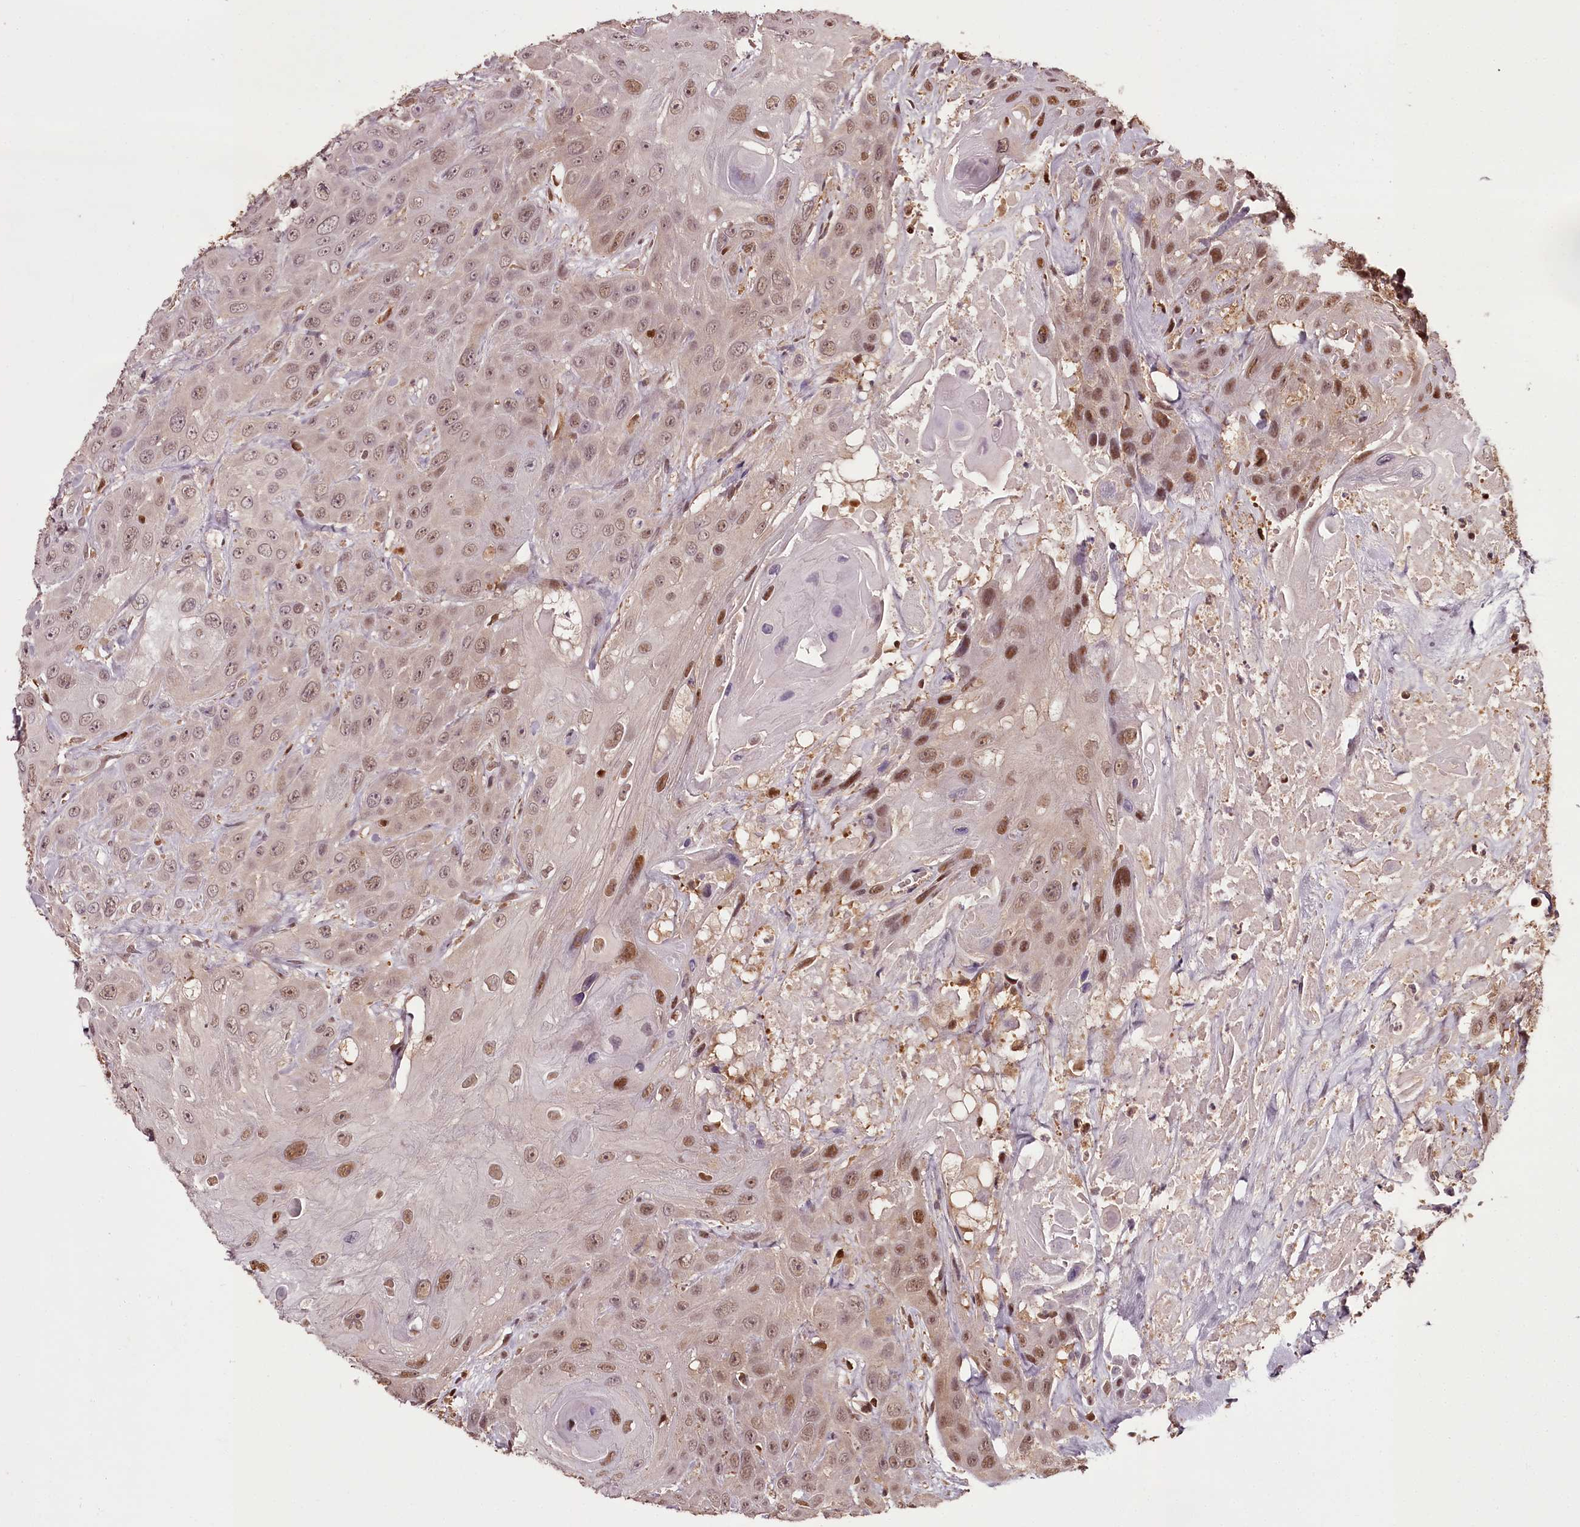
{"staining": {"intensity": "moderate", "quantity": "25%-75%", "location": "nuclear"}, "tissue": "head and neck cancer", "cell_type": "Tumor cells", "image_type": "cancer", "snomed": [{"axis": "morphology", "description": "Squamous cell carcinoma, NOS"}, {"axis": "topography", "description": "Head-Neck"}], "caption": "IHC photomicrograph of neoplastic tissue: human head and neck cancer (squamous cell carcinoma) stained using immunohistochemistry exhibits medium levels of moderate protein expression localized specifically in the nuclear of tumor cells, appearing as a nuclear brown color.", "gene": "NPRL2", "patient": {"sex": "male", "age": 81}}